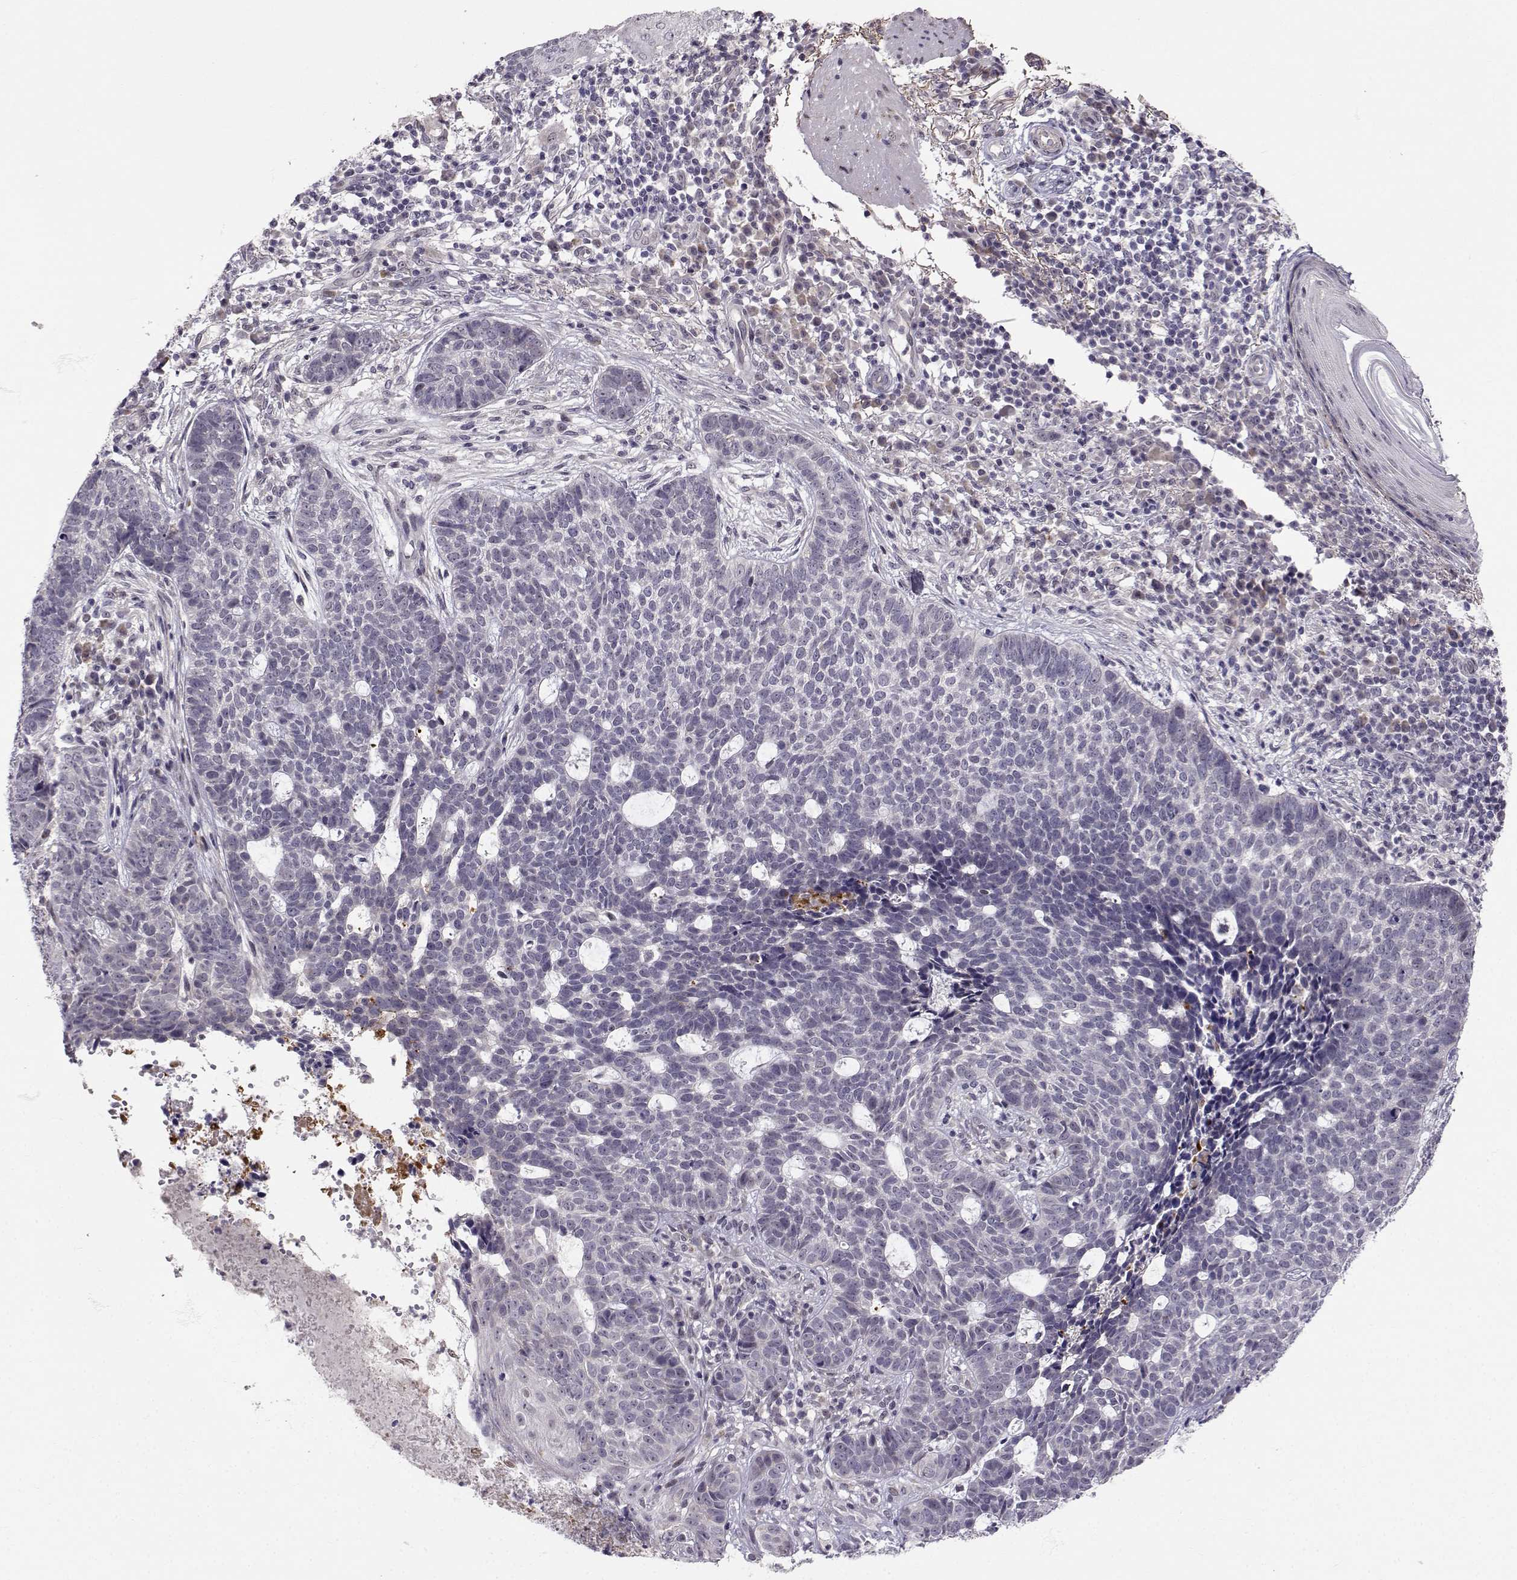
{"staining": {"intensity": "negative", "quantity": "none", "location": "none"}, "tissue": "skin cancer", "cell_type": "Tumor cells", "image_type": "cancer", "snomed": [{"axis": "morphology", "description": "Basal cell carcinoma"}, {"axis": "topography", "description": "Skin"}], "caption": "High power microscopy micrograph of an immunohistochemistry (IHC) histopathology image of skin cancer (basal cell carcinoma), revealing no significant staining in tumor cells.", "gene": "SLC6A3", "patient": {"sex": "female", "age": 69}}